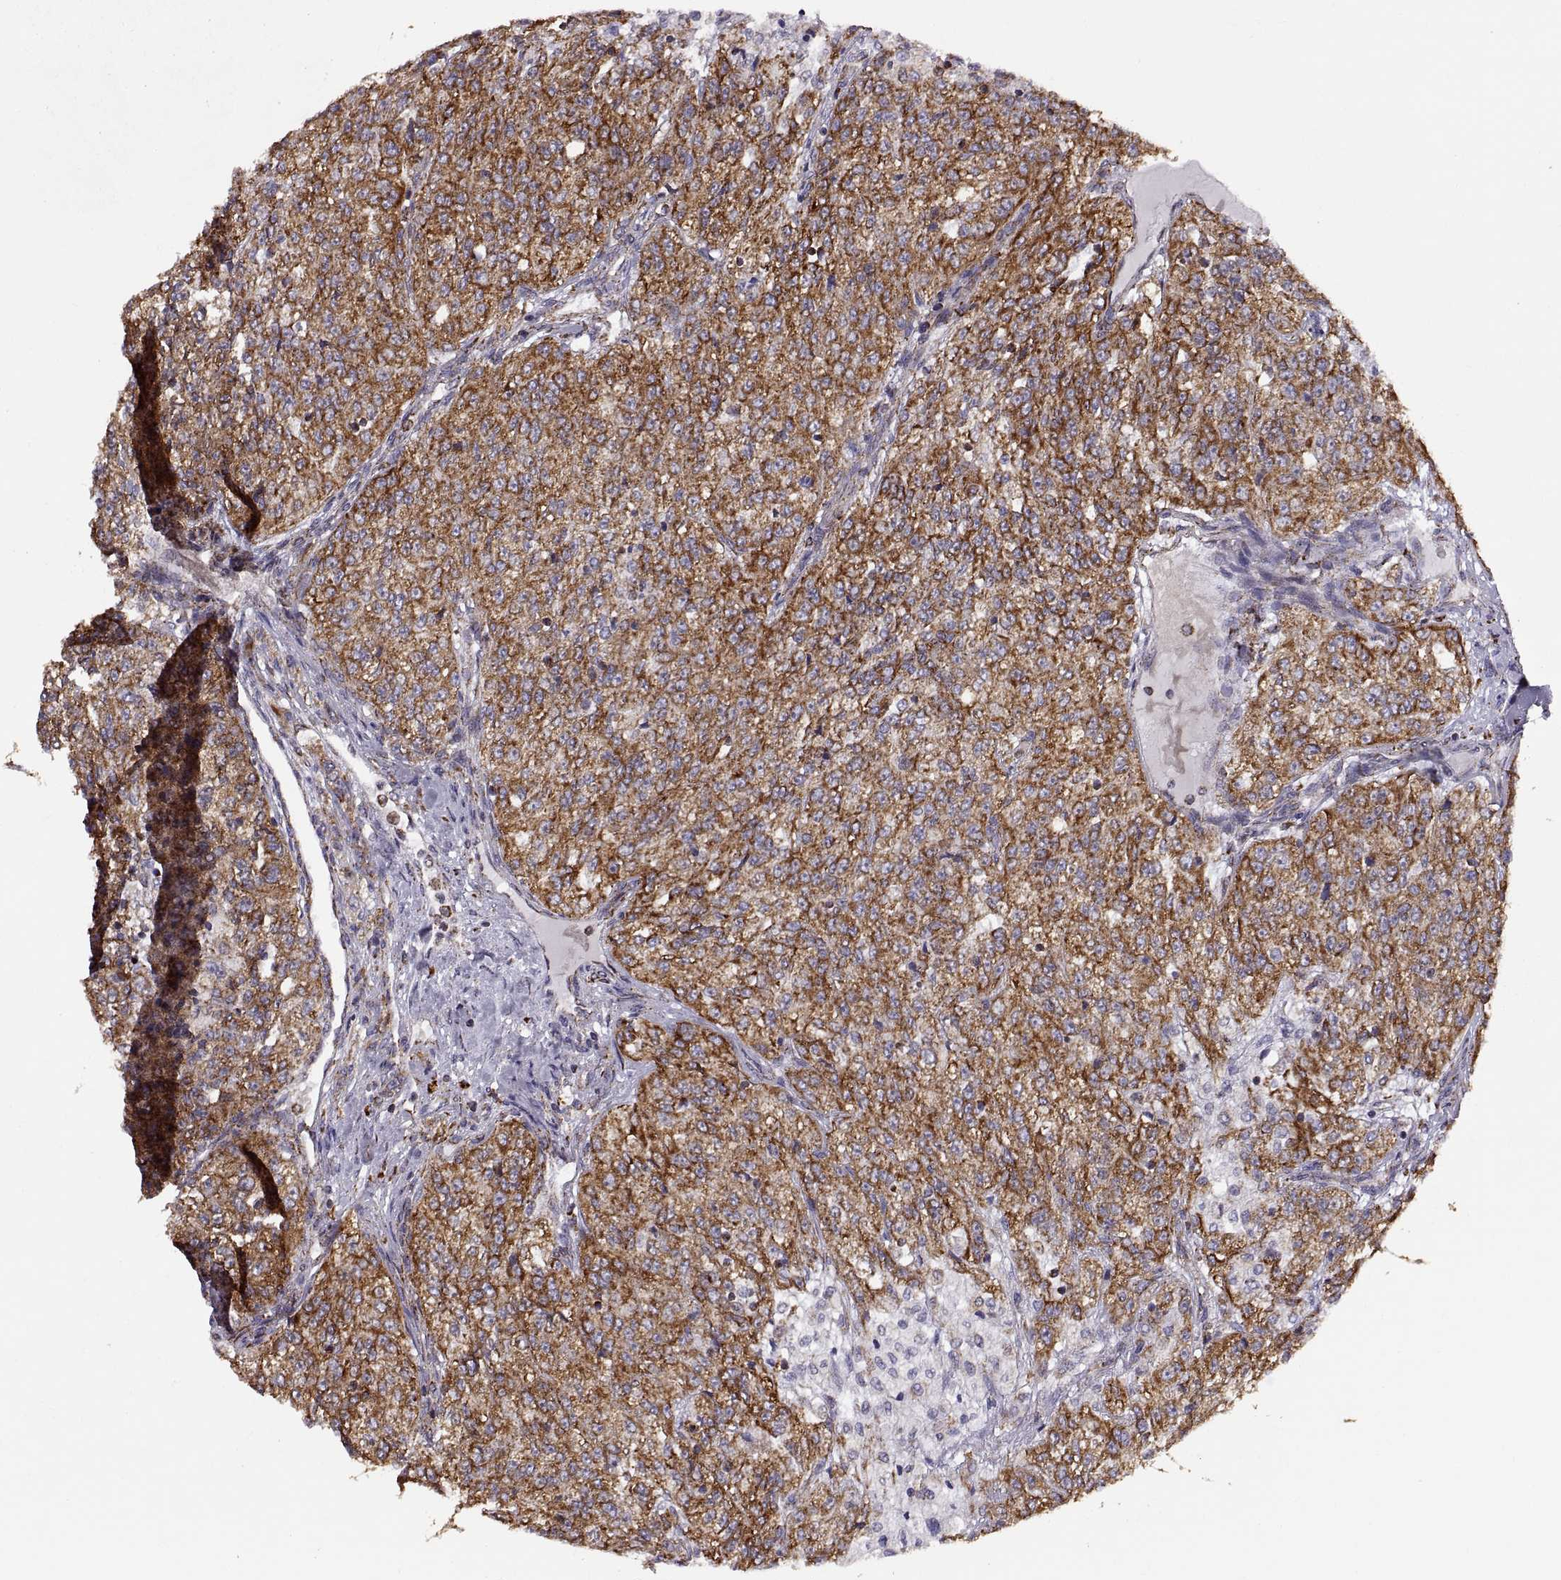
{"staining": {"intensity": "strong", "quantity": ">75%", "location": "cytoplasmic/membranous"}, "tissue": "renal cancer", "cell_type": "Tumor cells", "image_type": "cancer", "snomed": [{"axis": "morphology", "description": "Adenocarcinoma, NOS"}, {"axis": "topography", "description": "Kidney"}], "caption": "Approximately >75% of tumor cells in human adenocarcinoma (renal) display strong cytoplasmic/membranous protein positivity as visualized by brown immunohistochemical staining.", "gene": "ARSD", "patient": {"sex": "female", "age": 63}}